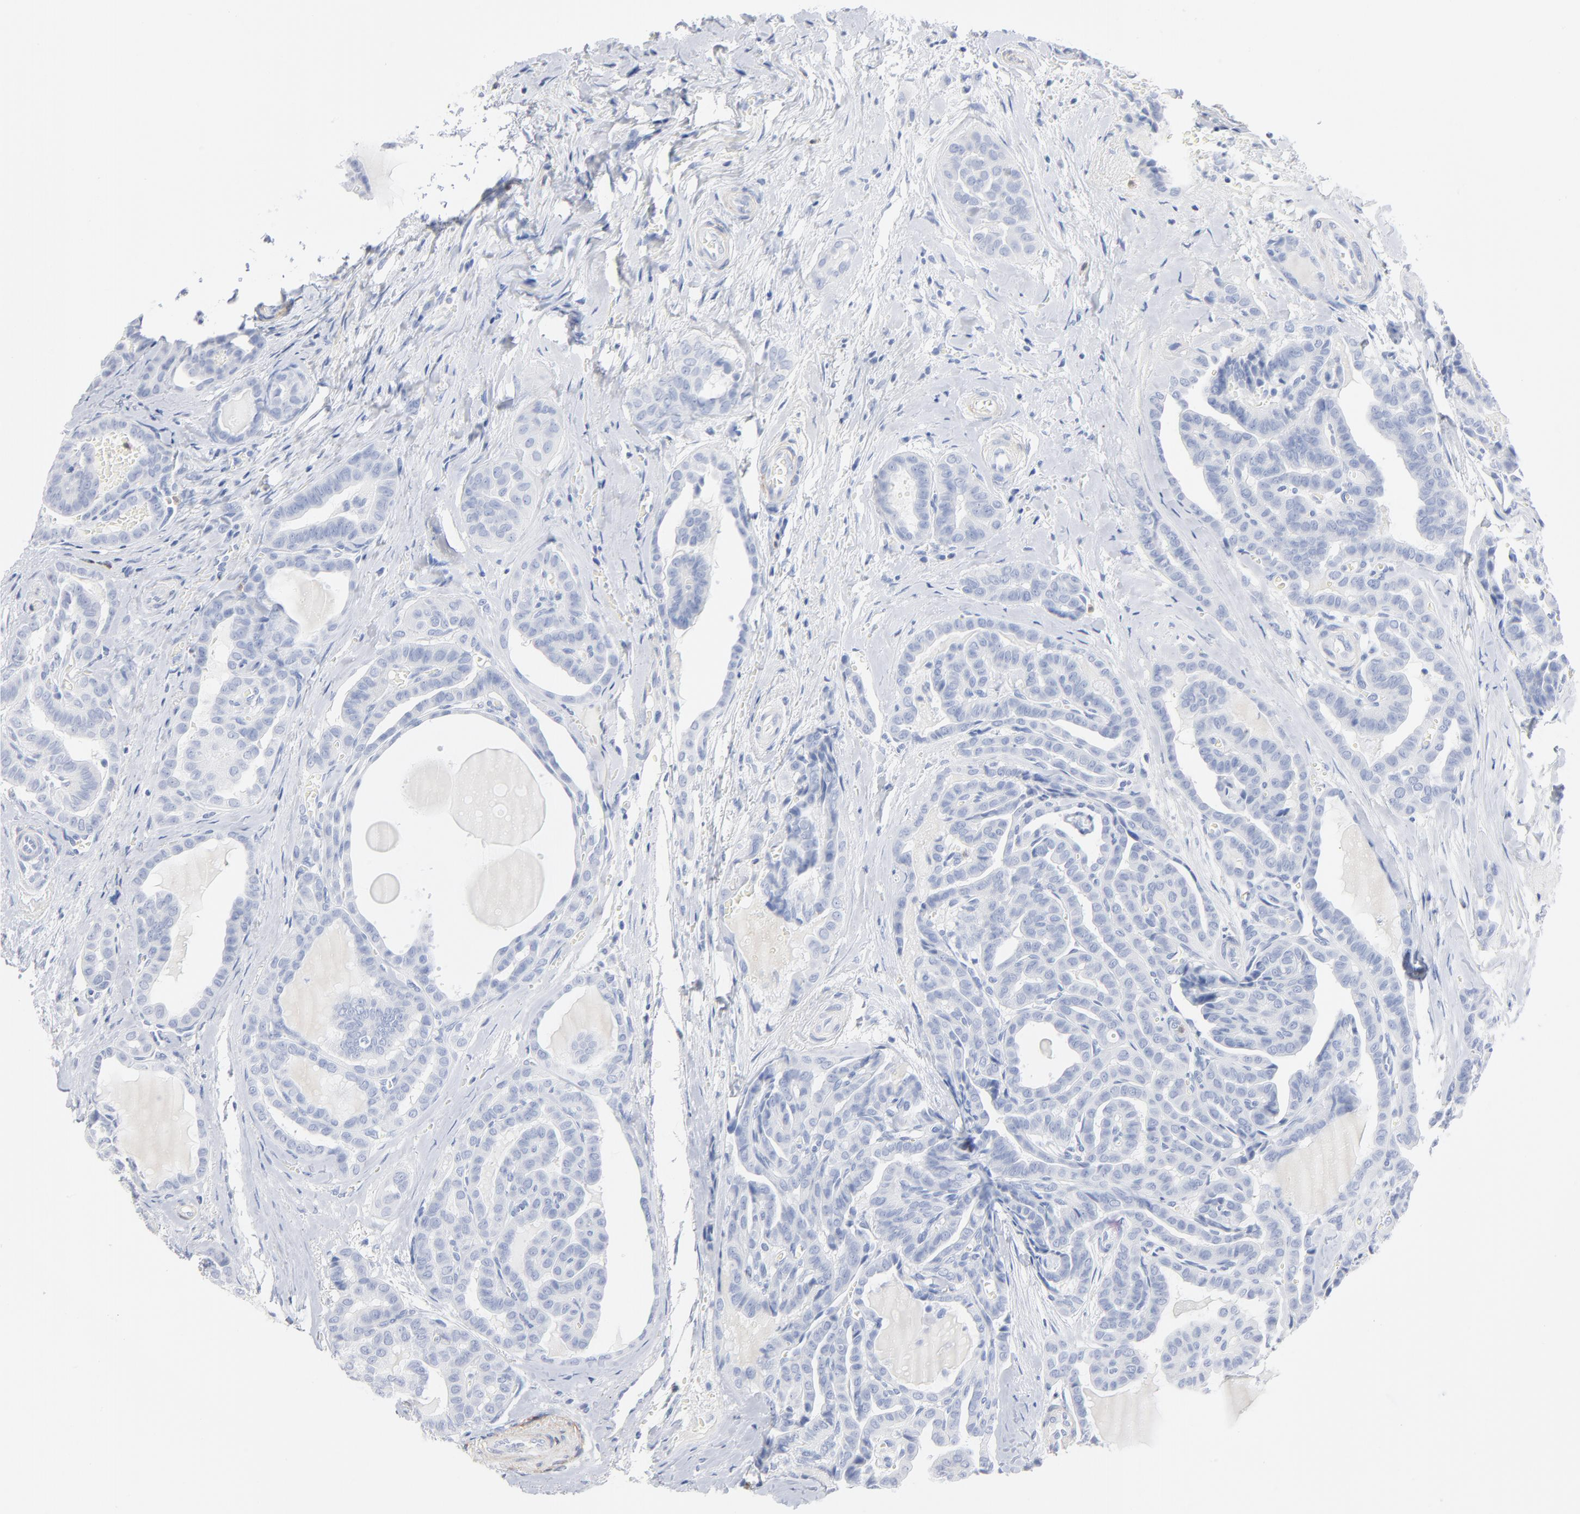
{"staining": {"intensity": "negative", "quantity": "none", "location": "none"}, "tissue": "thyroid cancer", "cell_type": "Tumor cells", "image_type": "cancer", "snomed": [{"axis": "morphology", "description": "Carcinoma, NOS"}, {"axis": "topography", "description": "Thyroid gland"}], "caption": "A histopathology image of human thyroid cancer (carcinoma) is negative for staining in tumor cells.", "gene": "AGTR1", "patient": {"sex": "female", "age": 91}}